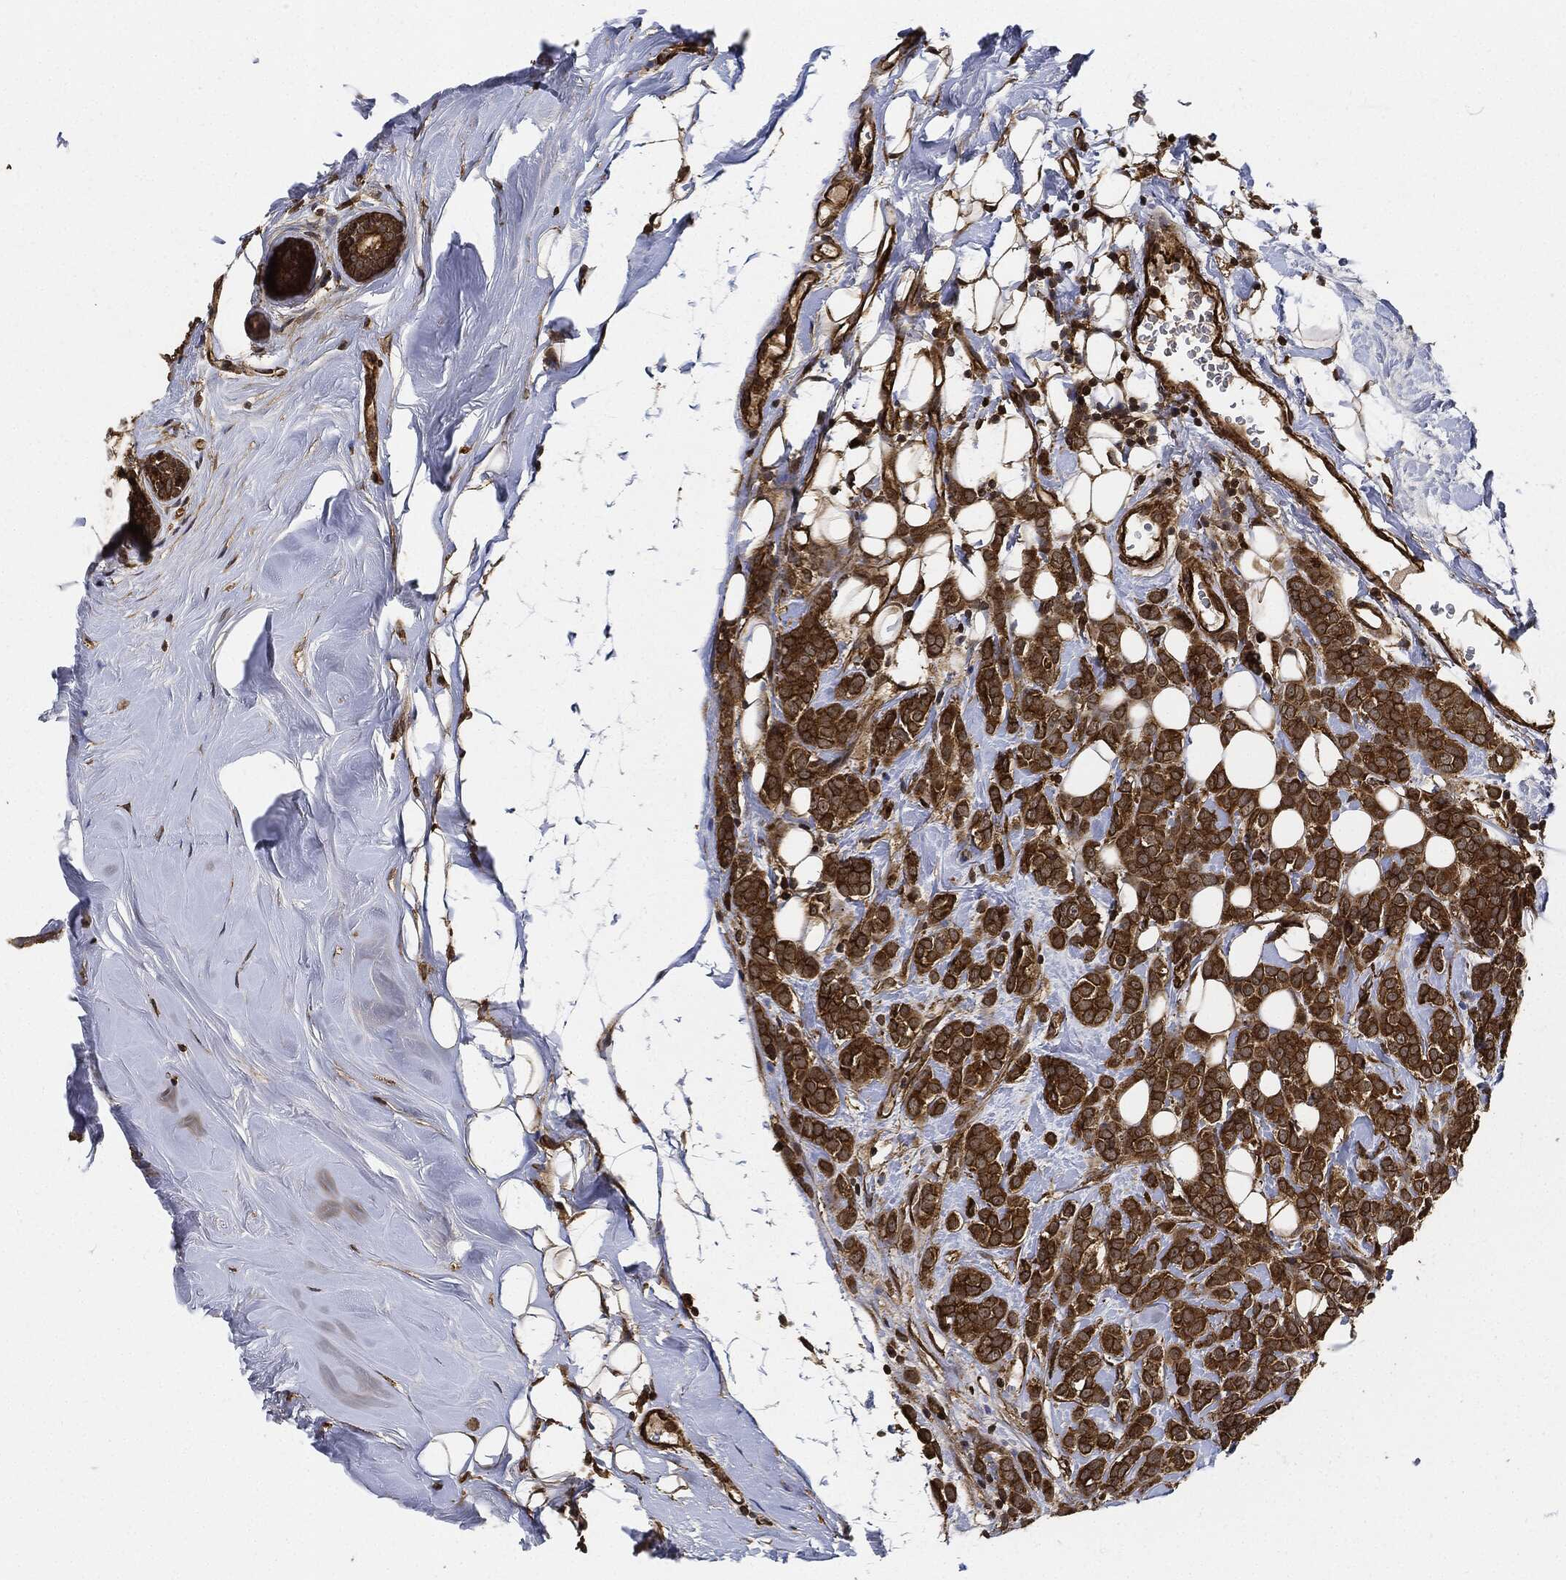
{"staining": {"intensity": "strong", "quantity": ">75%", "location": "cytoplasmic/membranous"}, "tissue": "breast cancer", "cell_type": "Tumor cells", "image_type": "cancer", "snomed": [{"axis": "morphology", "description": "Lobular carcinoma"}, {"axis": "topography", "description": "Breast"}], "caption": "A high amount of strong cytoplasmic/membranous positivity is identified in approximately >75% of tumor cells in lobular carcinoma (breast) tissue.", "gene": "CEP290", "patient": {"sex": "female", "age": 49}}